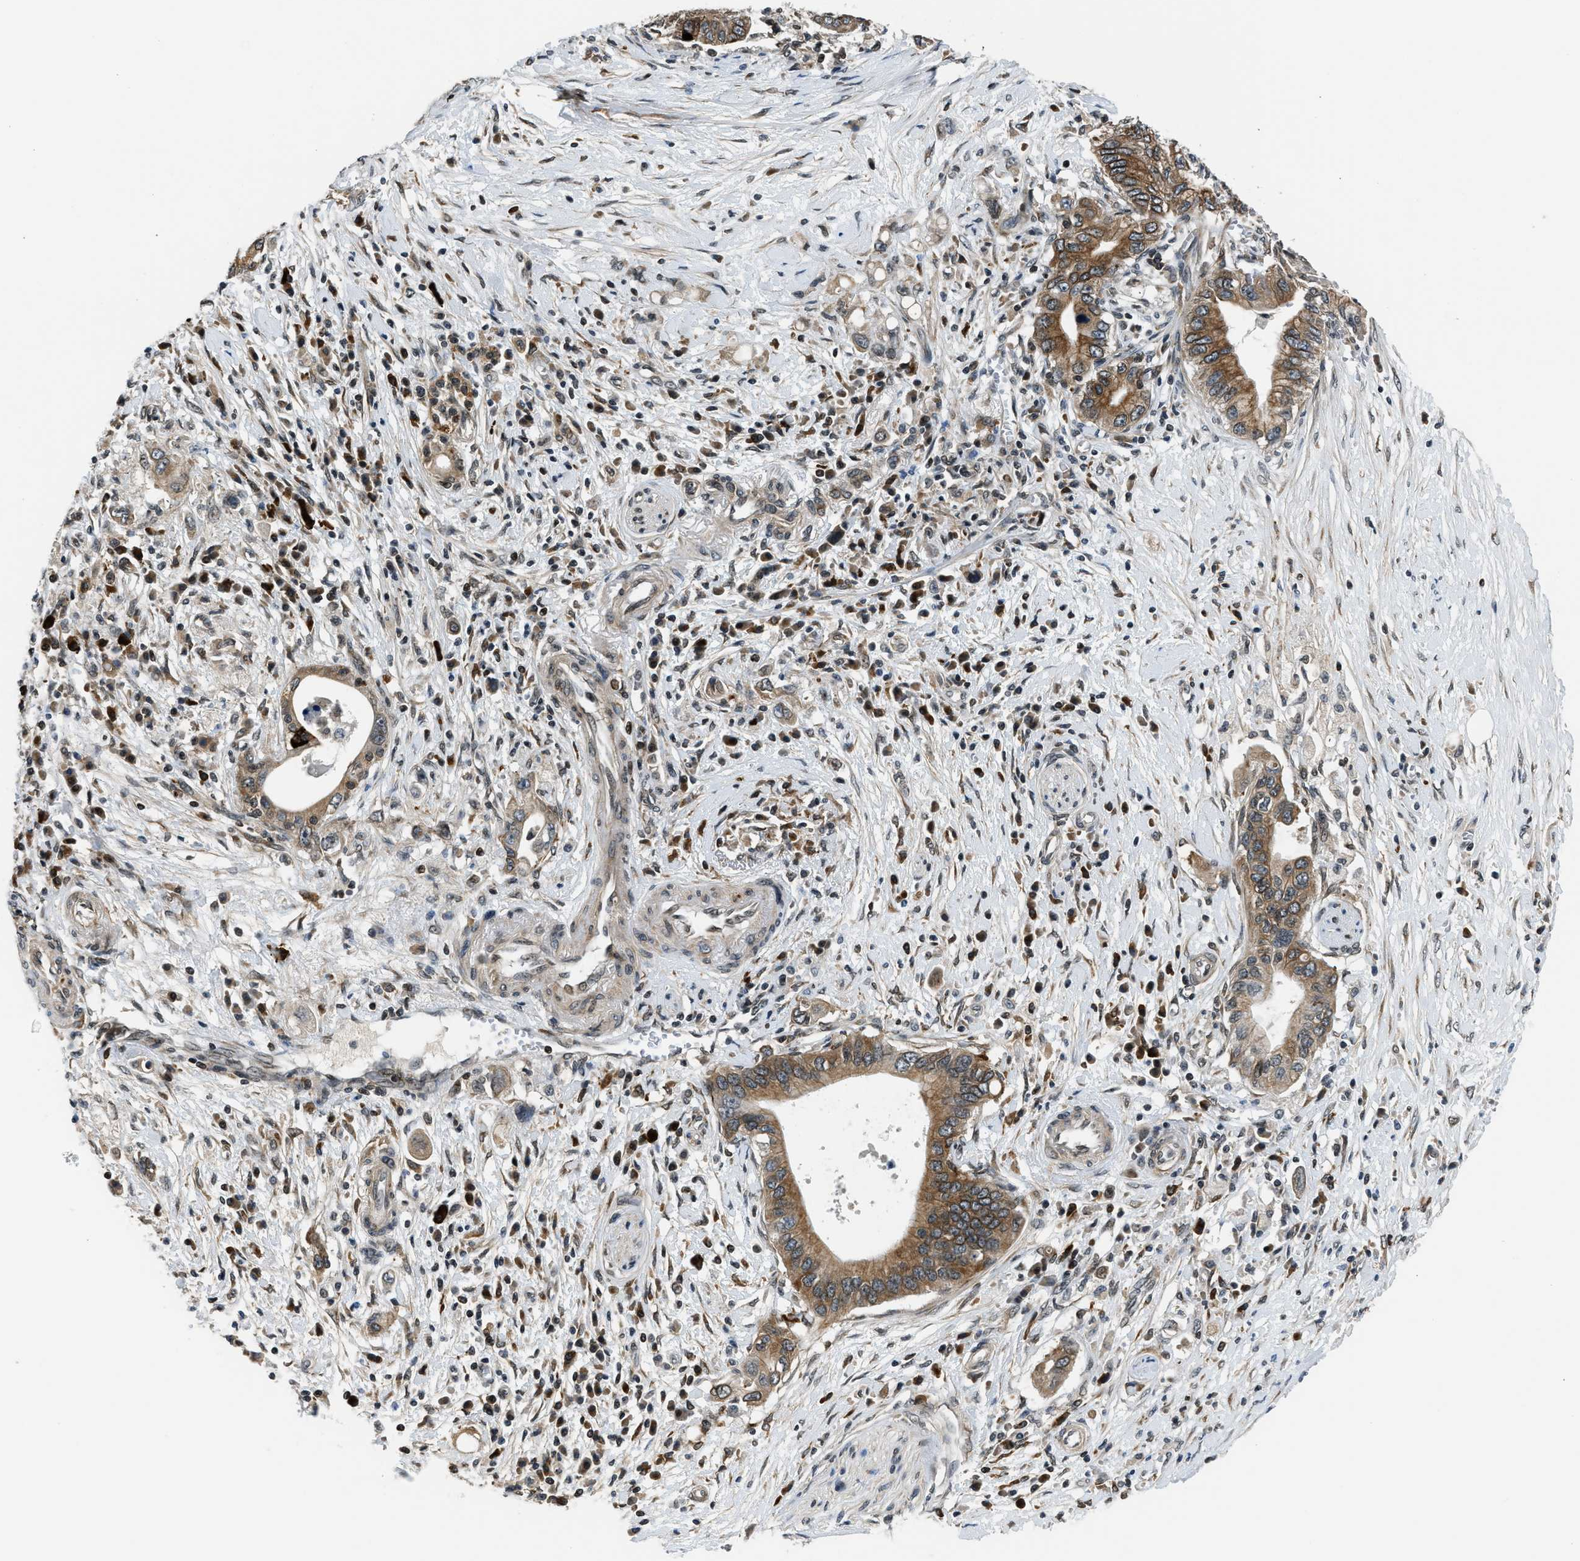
{"staining": {"intensity": "moderate", "quantity": ">75%", "location": "cytoplasmic/membranous"}, "tissue": "pancreatic cancer", "cell_type": "Tumor cells", "image_type": "cancer", "snomed": [{"axis": "morphology", "description": "Adenocarcinoma, NOS"}, {"axis": "topography", "description": "Pancreas"}], "caption": "Pancreatic cancer stained with a brown dye reveals moderate cytoplasmic/membranous positive expression in about >75% of tumor cells.", "gene": "RETREG3", "patient": {"sex": "female", "age": 73}}